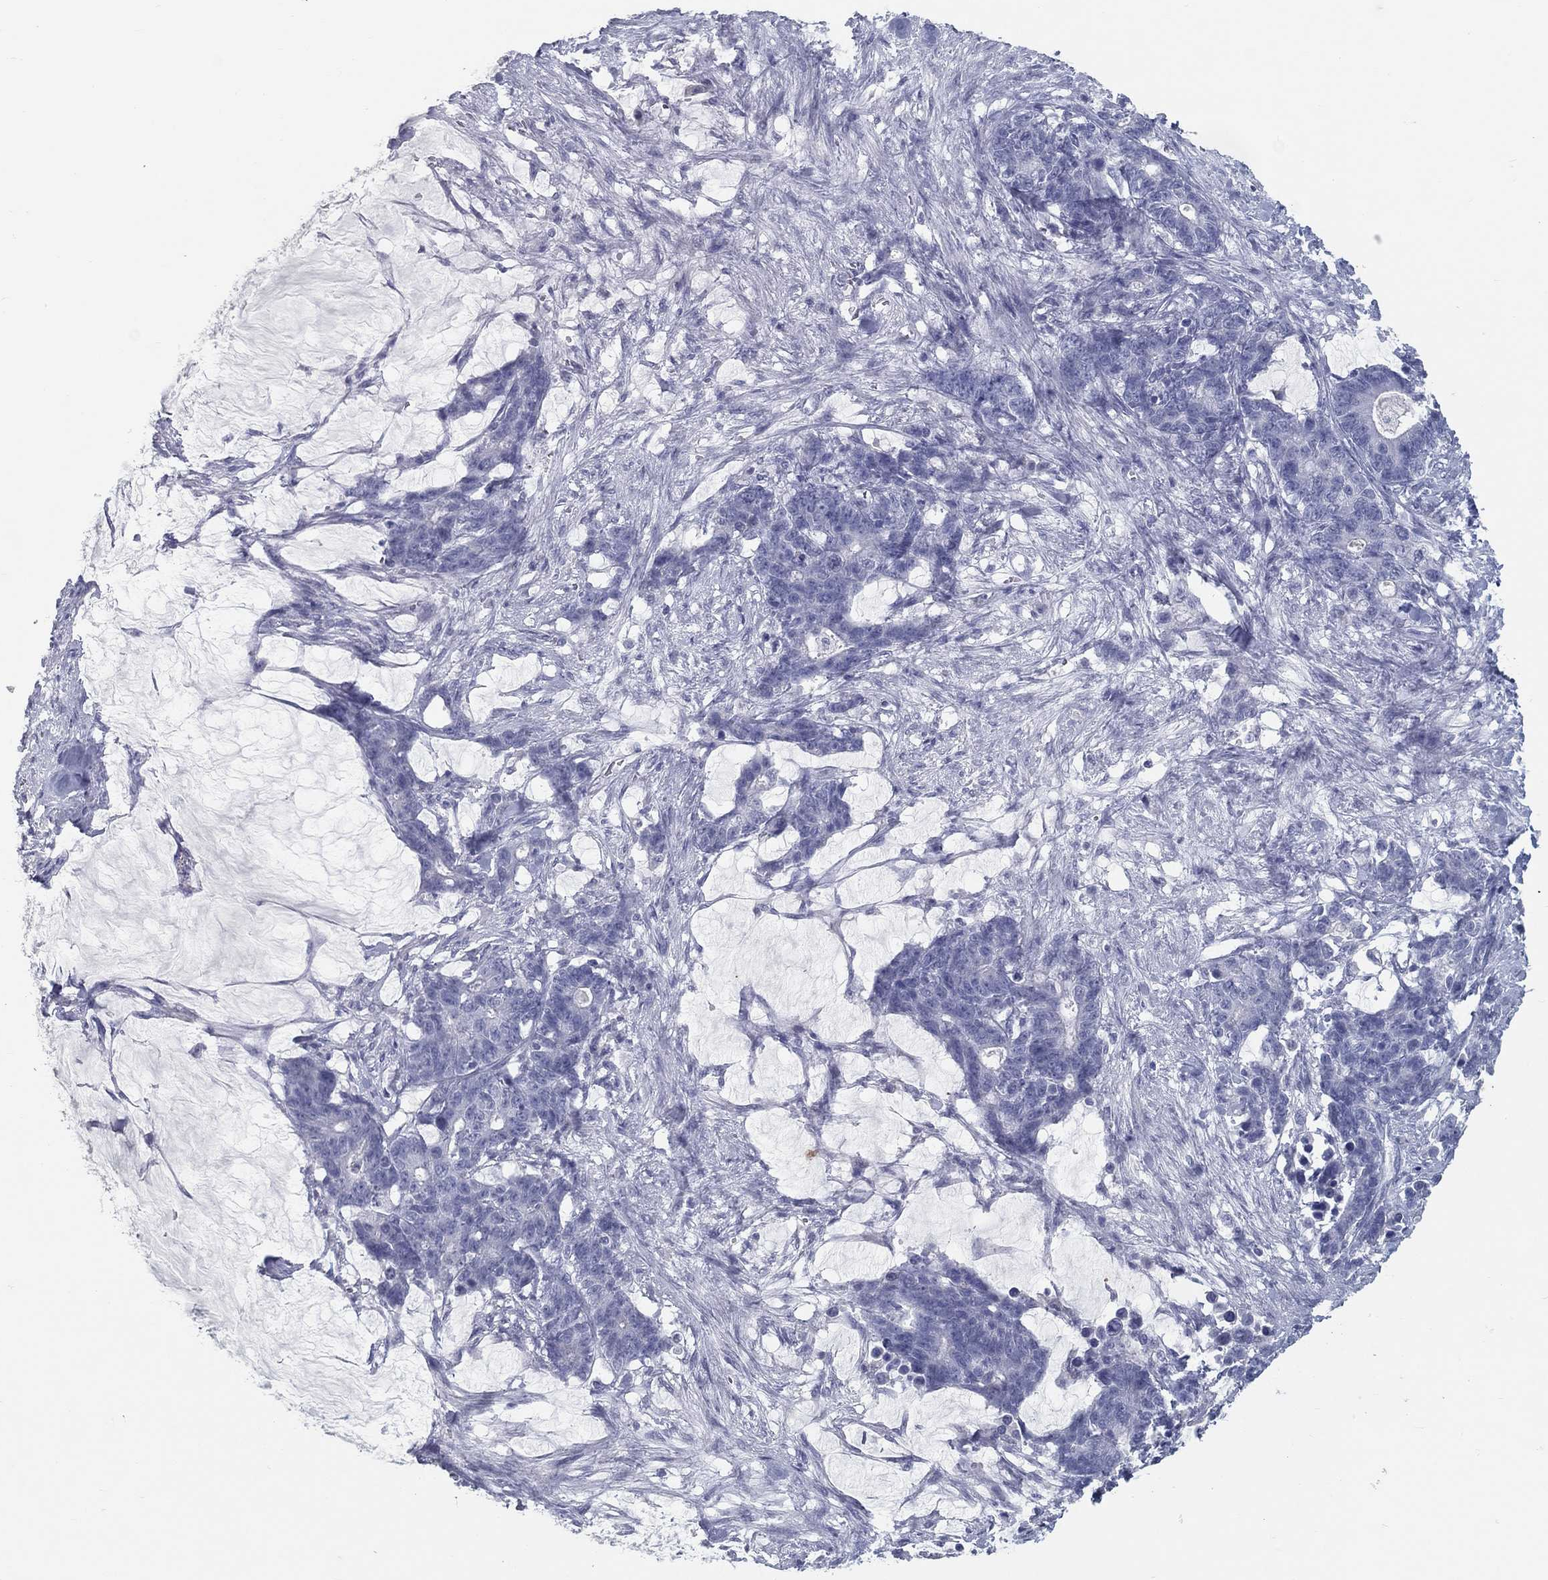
{"staining": {"intensity": "negative", "quantity": "none", "location": "none"}, "tissue": "stomach cancer", "cell_type": "Tumor cells", "image_type": "cancer", "snomed": [{"axis": "morphology", "description": "Normal tissue, NOS"}, {"axis": "morphology", "description": "Adenocarcinoma, NOS"}, {"axis": "topography", "description": "Stomach"}], "caption": "Stomach cancer (adenocarcinoma) was stained to show a protein in brown. There is no significant positivity in tumor cells.", "gene": "ACE2", "patient": {"sex": "female", "age": 64}}